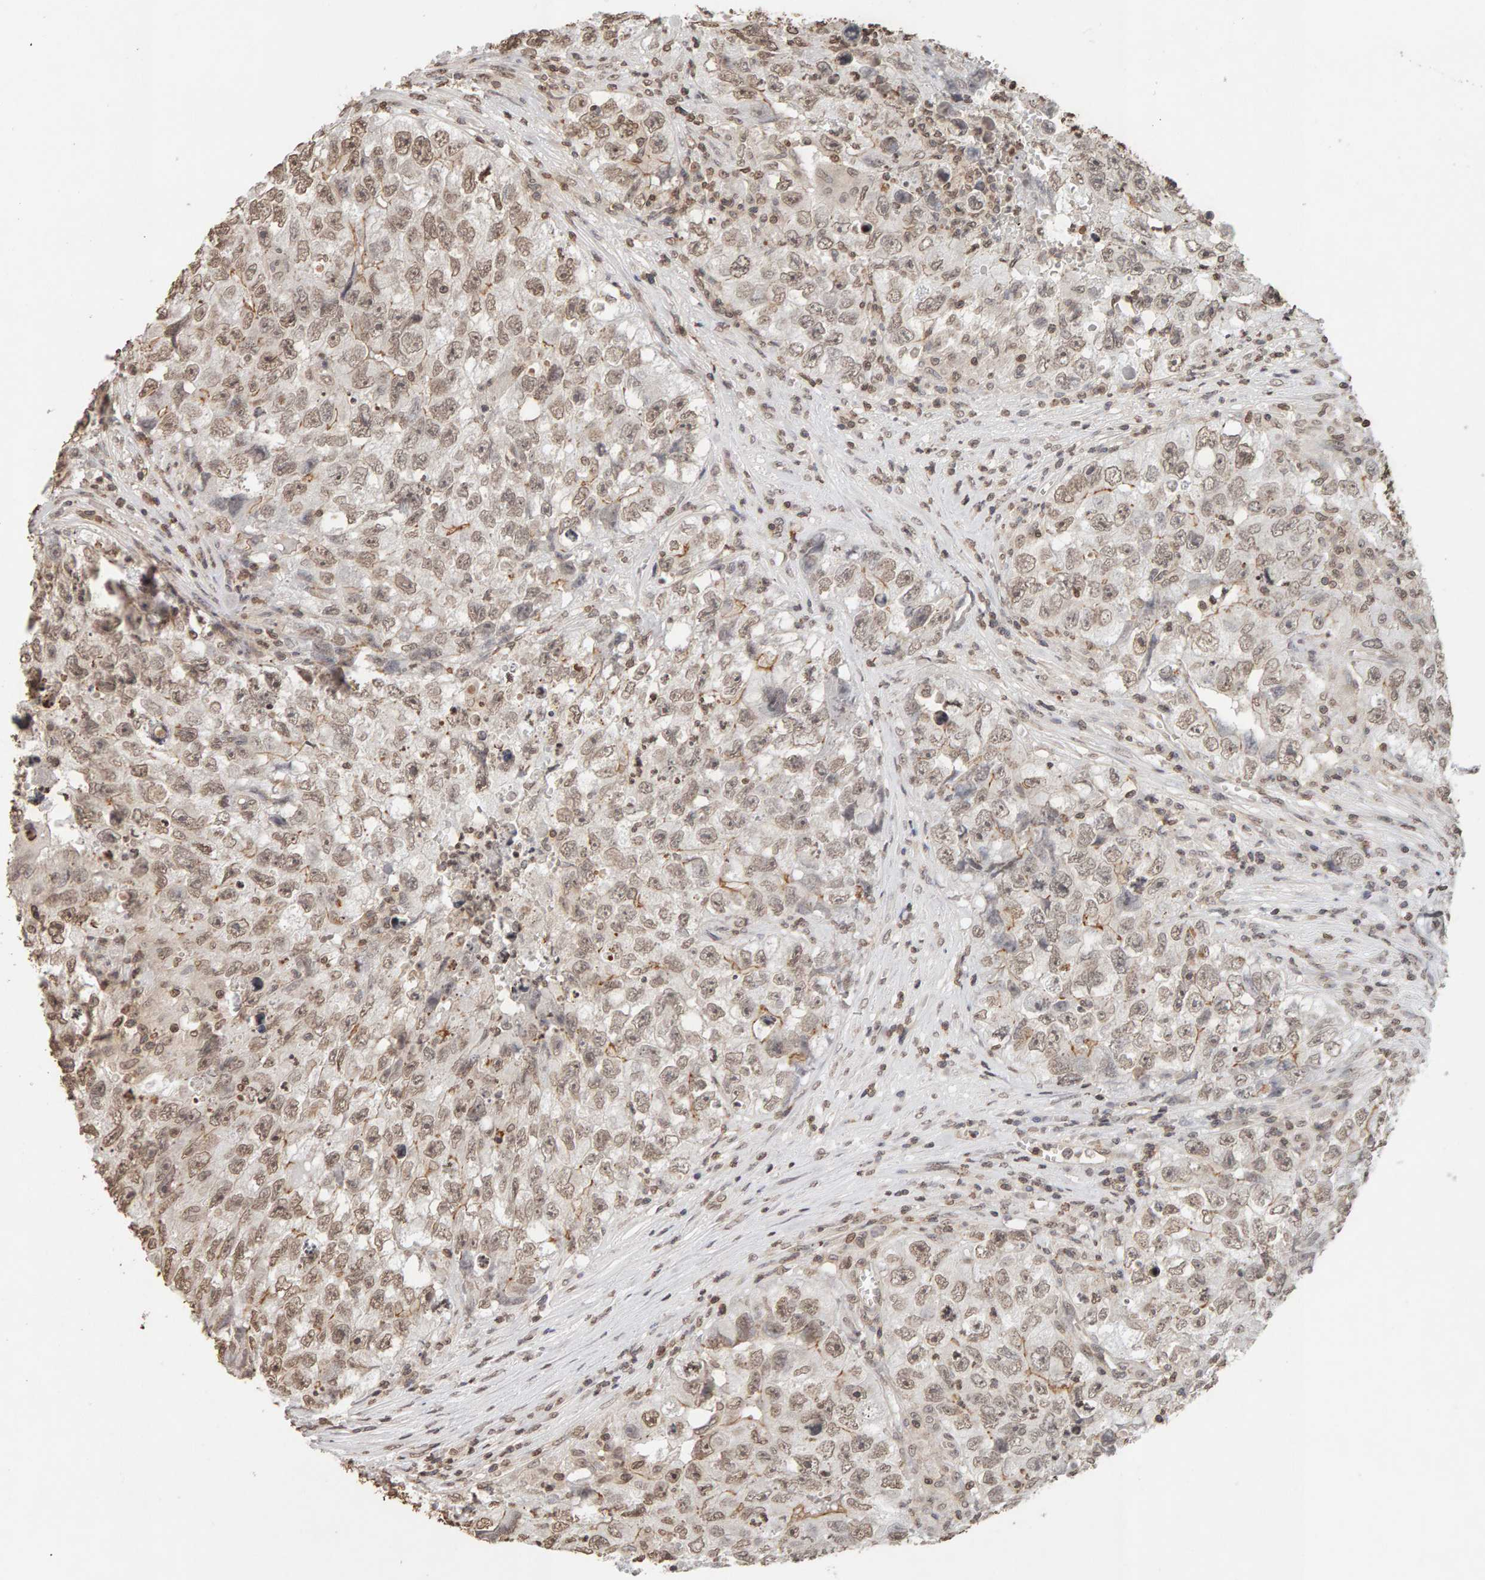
{"staining": {"intensity": "weak", "quantity": "25%-75%", "location": "nuclear"}, "tissue": "testis cancer", "cell_type": "Tumor cells", "image_type": "cancer", "snomed": [{"axis": "morphology", "description": "Seminoma, NOS"}, {"axis": "morphology", "description": "Carcinoma, Embryonal, NOS"}, {"axis": "topography", "description": "Testis"}], "caption": "Immunohistochemistry (IHC) of testis cancer demonstrates low levels of weak nuclear positivity in about 25%-75% of tumor cells.", "gene": "DNAJB5", "patient": {"sex": "male", "age": 43}}